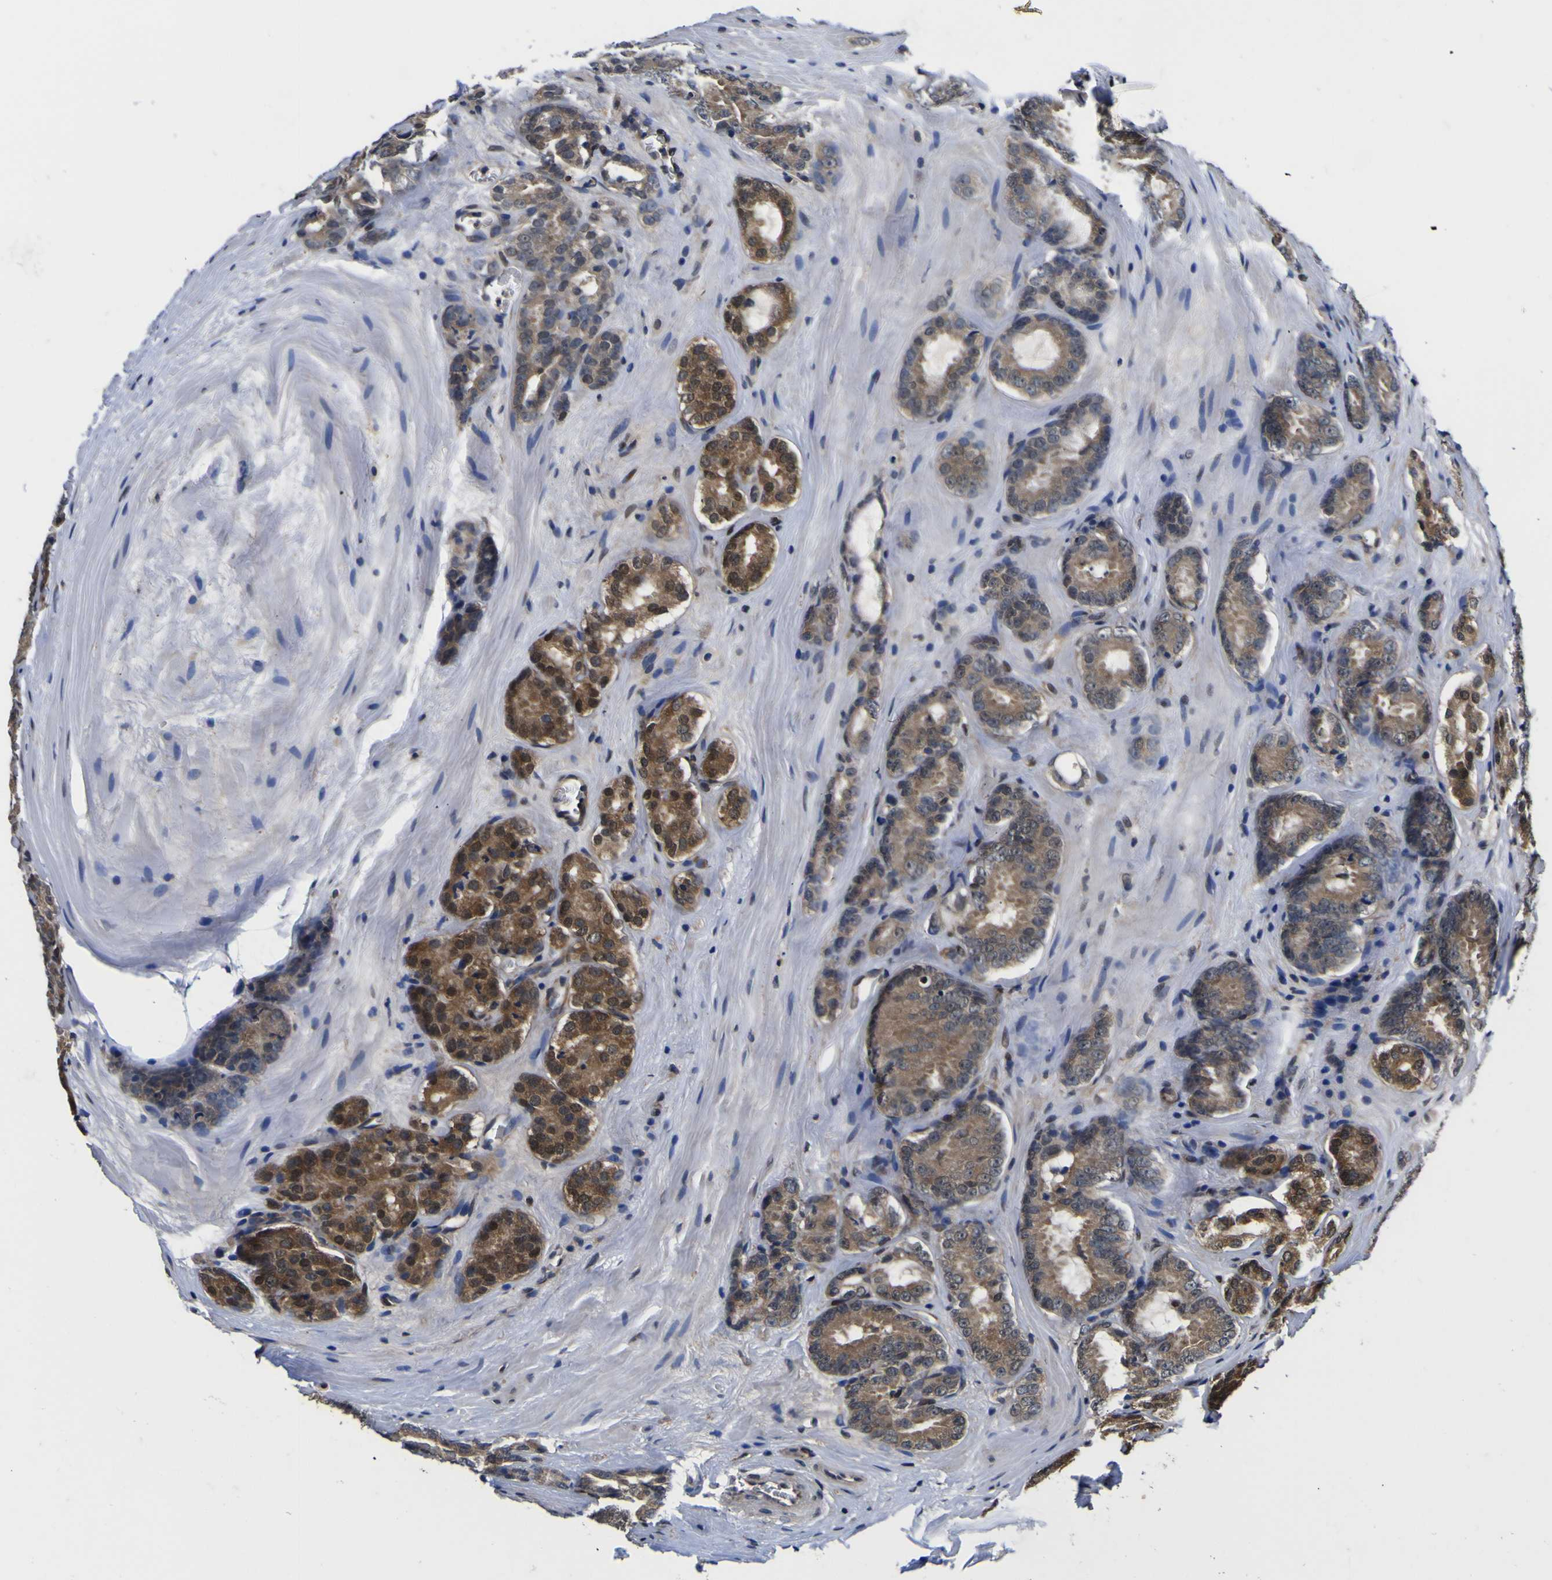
{"staining": {"intensity": "moderate", "quantity": ">75%", "location": "cytoplasmic/membranous,nuclear"}, "tissue": "prostate cancer", "cell_type": "Tumor cells", "image_type": "cancer", "snomed": [{"axis": "morphology", "description": "Adenocarcinoma, High grade"}, {"axis": "topography", "description": "Prostate"}], "caption": "Tumor cells display medium levels of moderate cytoplasmic/membranous and nuclear staining in about >75% of cells in prostate cancer. Immunohistochemistry (ihc) stains the protein of interest in brown and the nuclei are stained blue.", "gene": "FAM110B", "patient": {"sex": "male", "age": 64}}